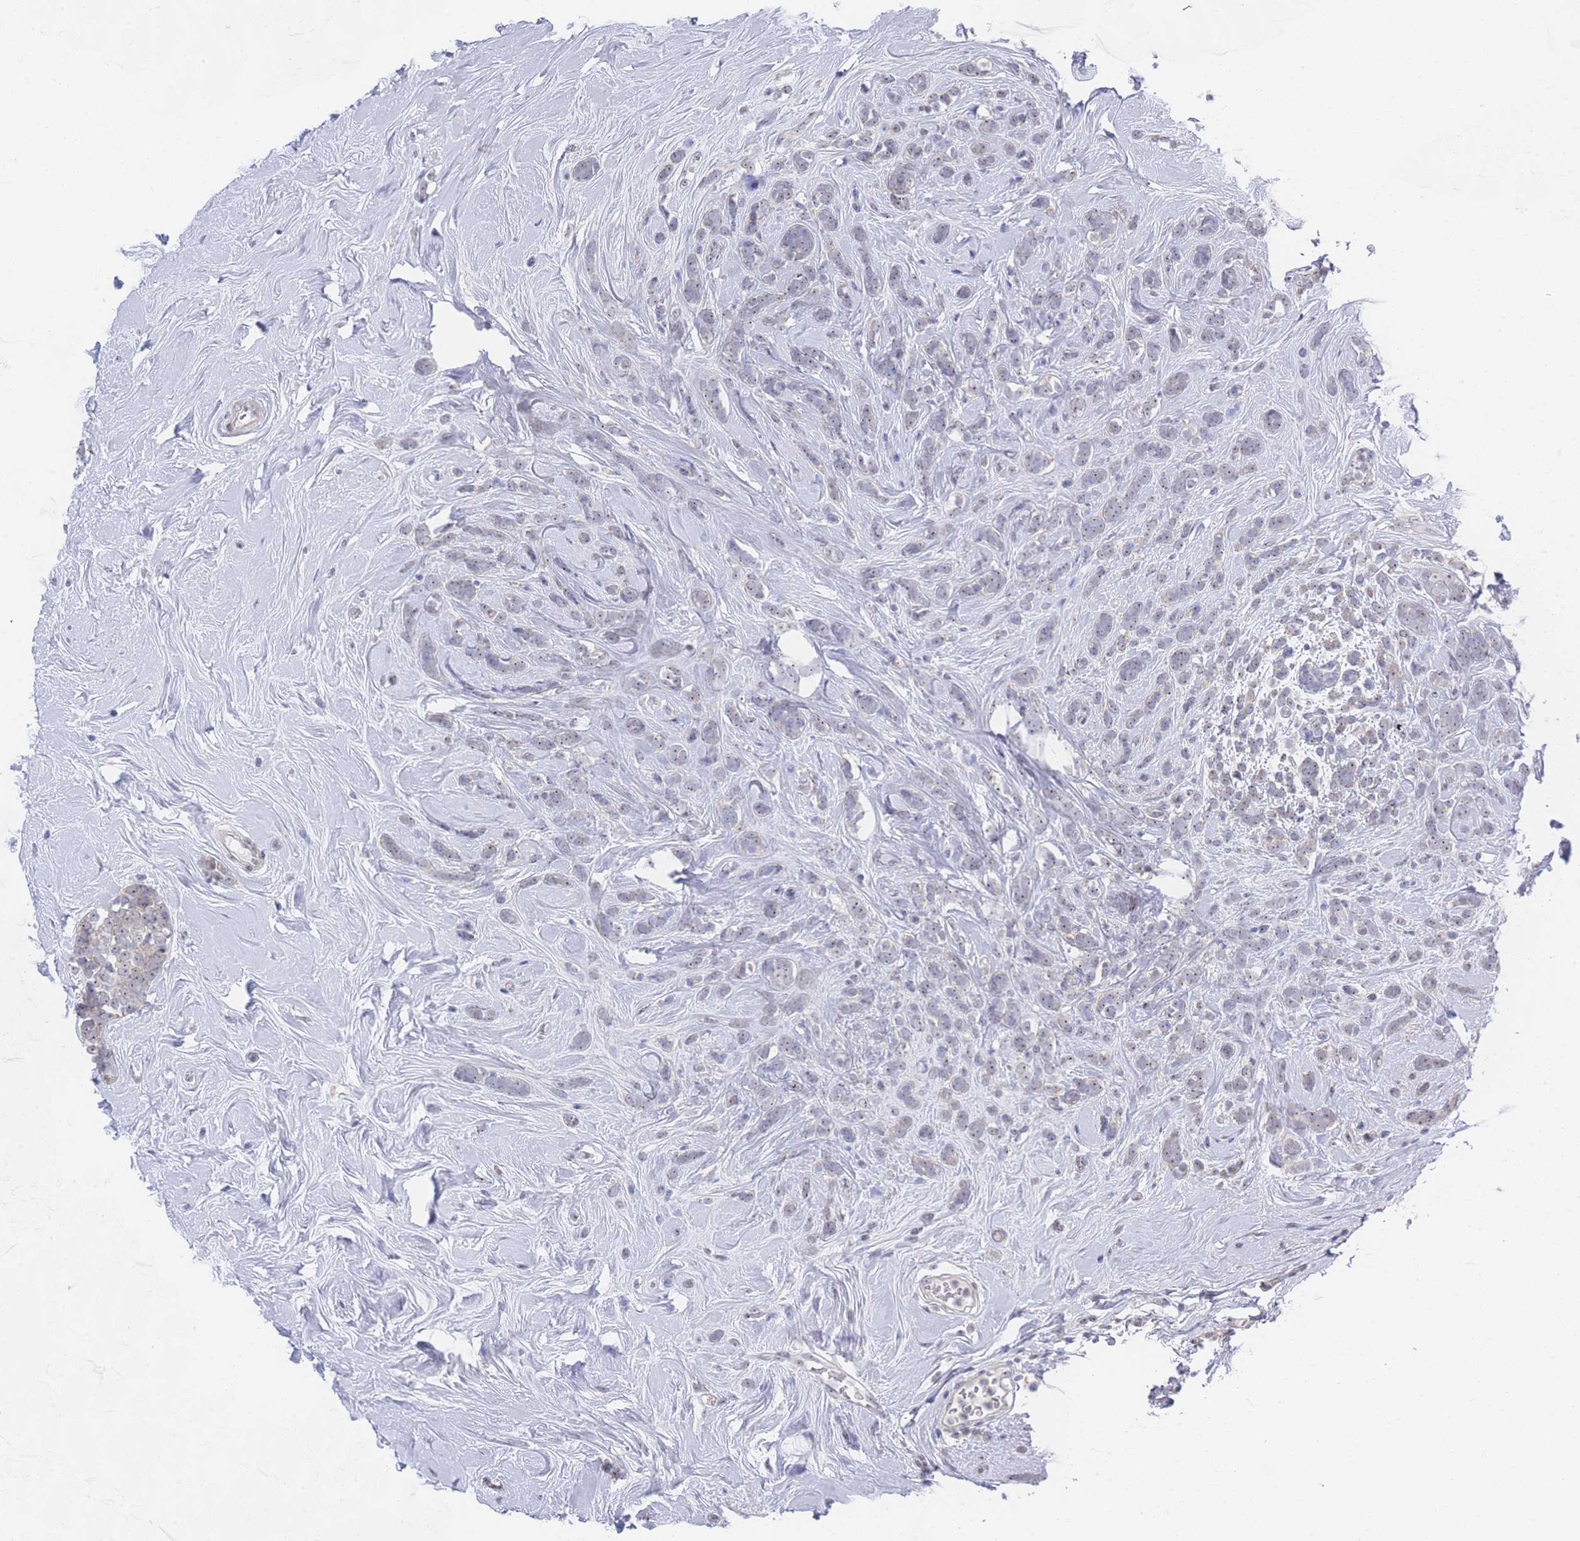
{"staining": {"intensity": "negative", "quantity": "none", "location": "none"}, "tissue": "breast cancer", "cell_type": "Tumor cells", "image_type": "cancer", "snomed": [{"axis": "morphology", "description": "Lobular carcinoma"}, {"axis": "topography", "description": "Breast"}], "caption": "IHC of human breast cancer (lobular carcinoma) displays no positivity in tumor cells.", "gene": "ZNF142", "patient": {"sex": "female", "age": 58}}